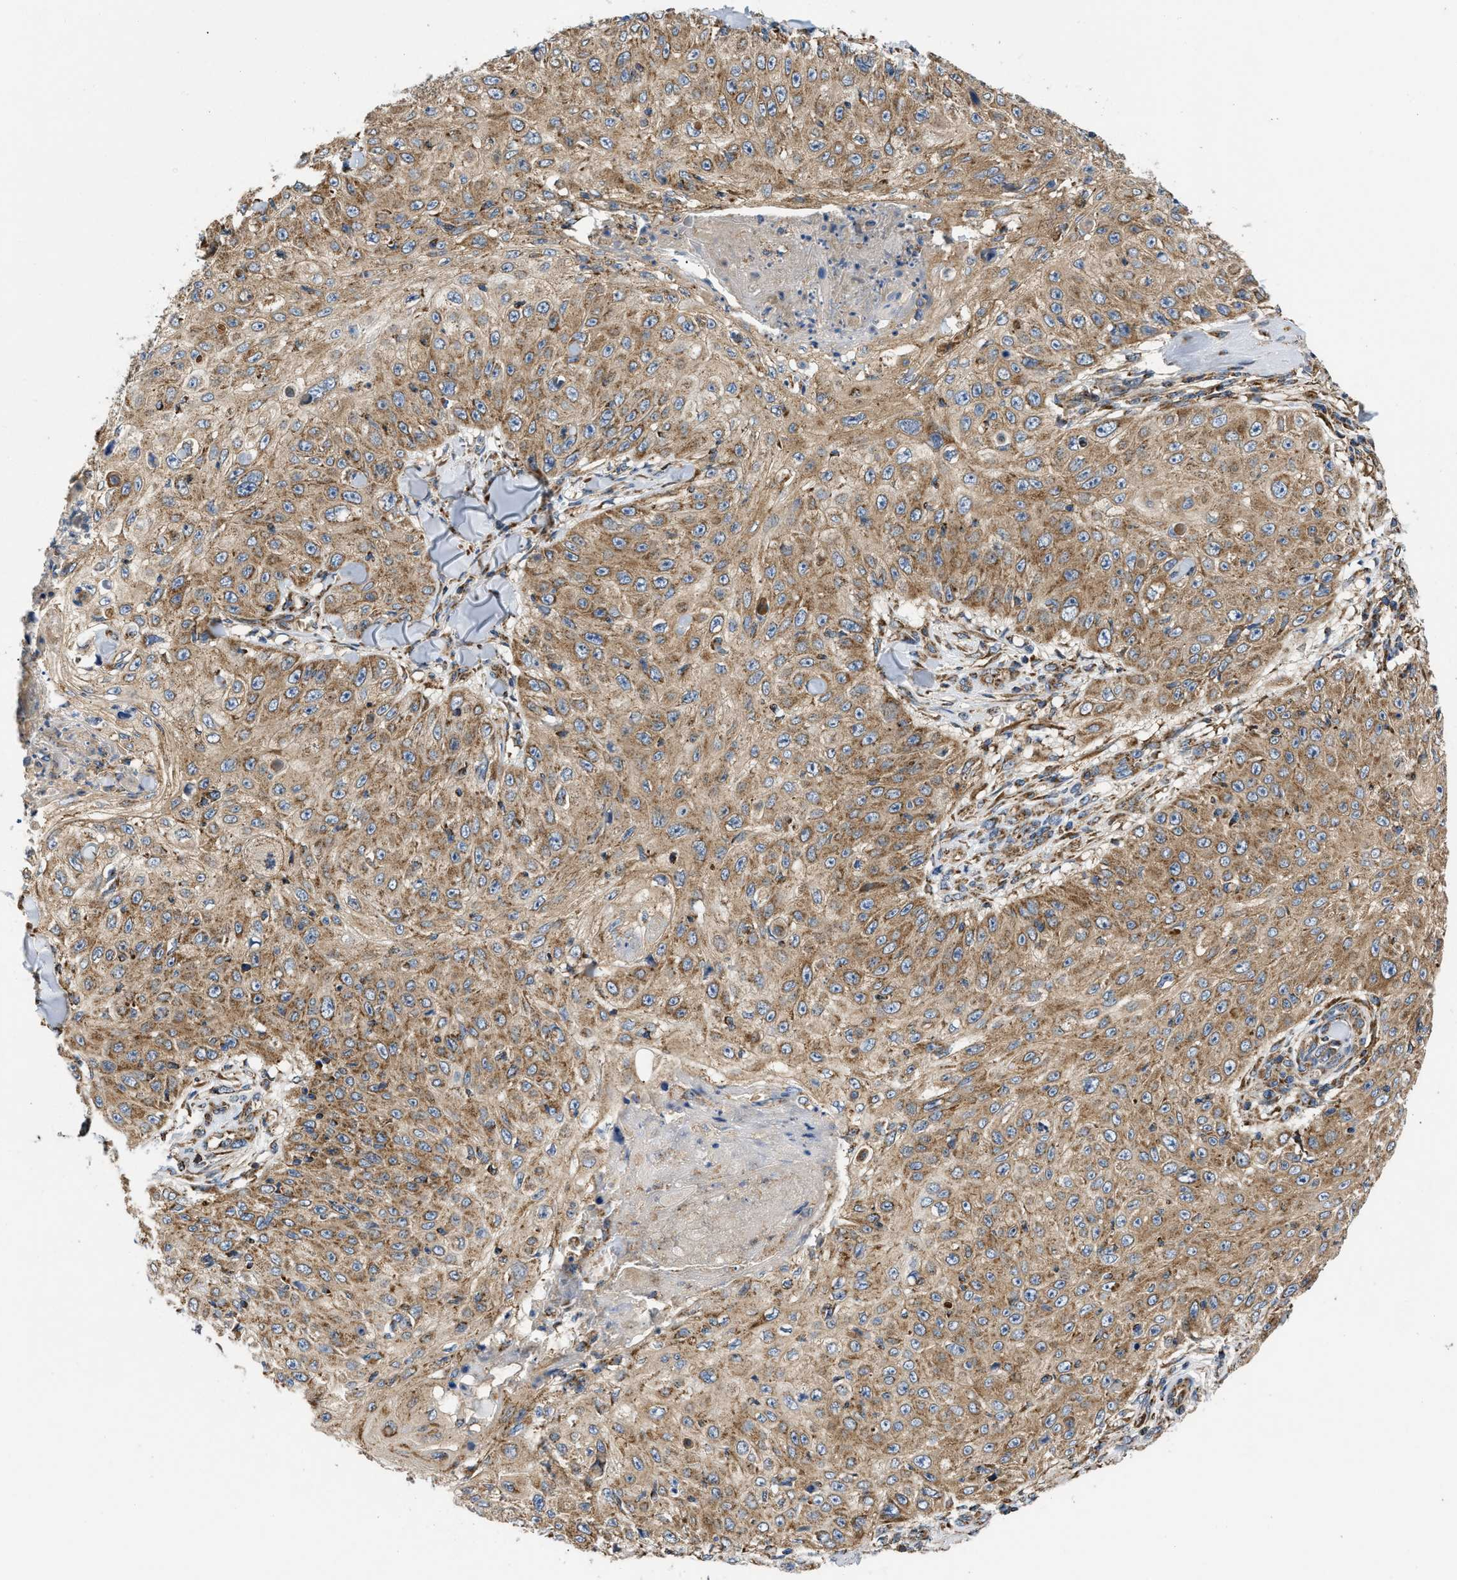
{"staining": {"intensity": "moderate", "quantity": ">75%", "location": "cytoplasmic/membranous"}, "tissue": "skin cancer", "cell_type": "Tumor cells", "image_type": "cancer", "snomed": [{"axis": "morphology", "description": "Squamous cell carcinoma, NOS"}, {"axis": "topography", "description": "Skin"}], "caption": "Immunohistochemical staining of human skin cancer (squamous cell carcinoma) exhibits medium levels of moderate cytoplasmic/membranous staining in about >75% of tumor cells. The staining was performed using DAB (3,3'-diaminobenzidine), with brown indicating positive protein expression. Nuclei are stained blue with hematoxylin.", "gene": "OPTN", "patient": {"sex": "male", "age": 86}}